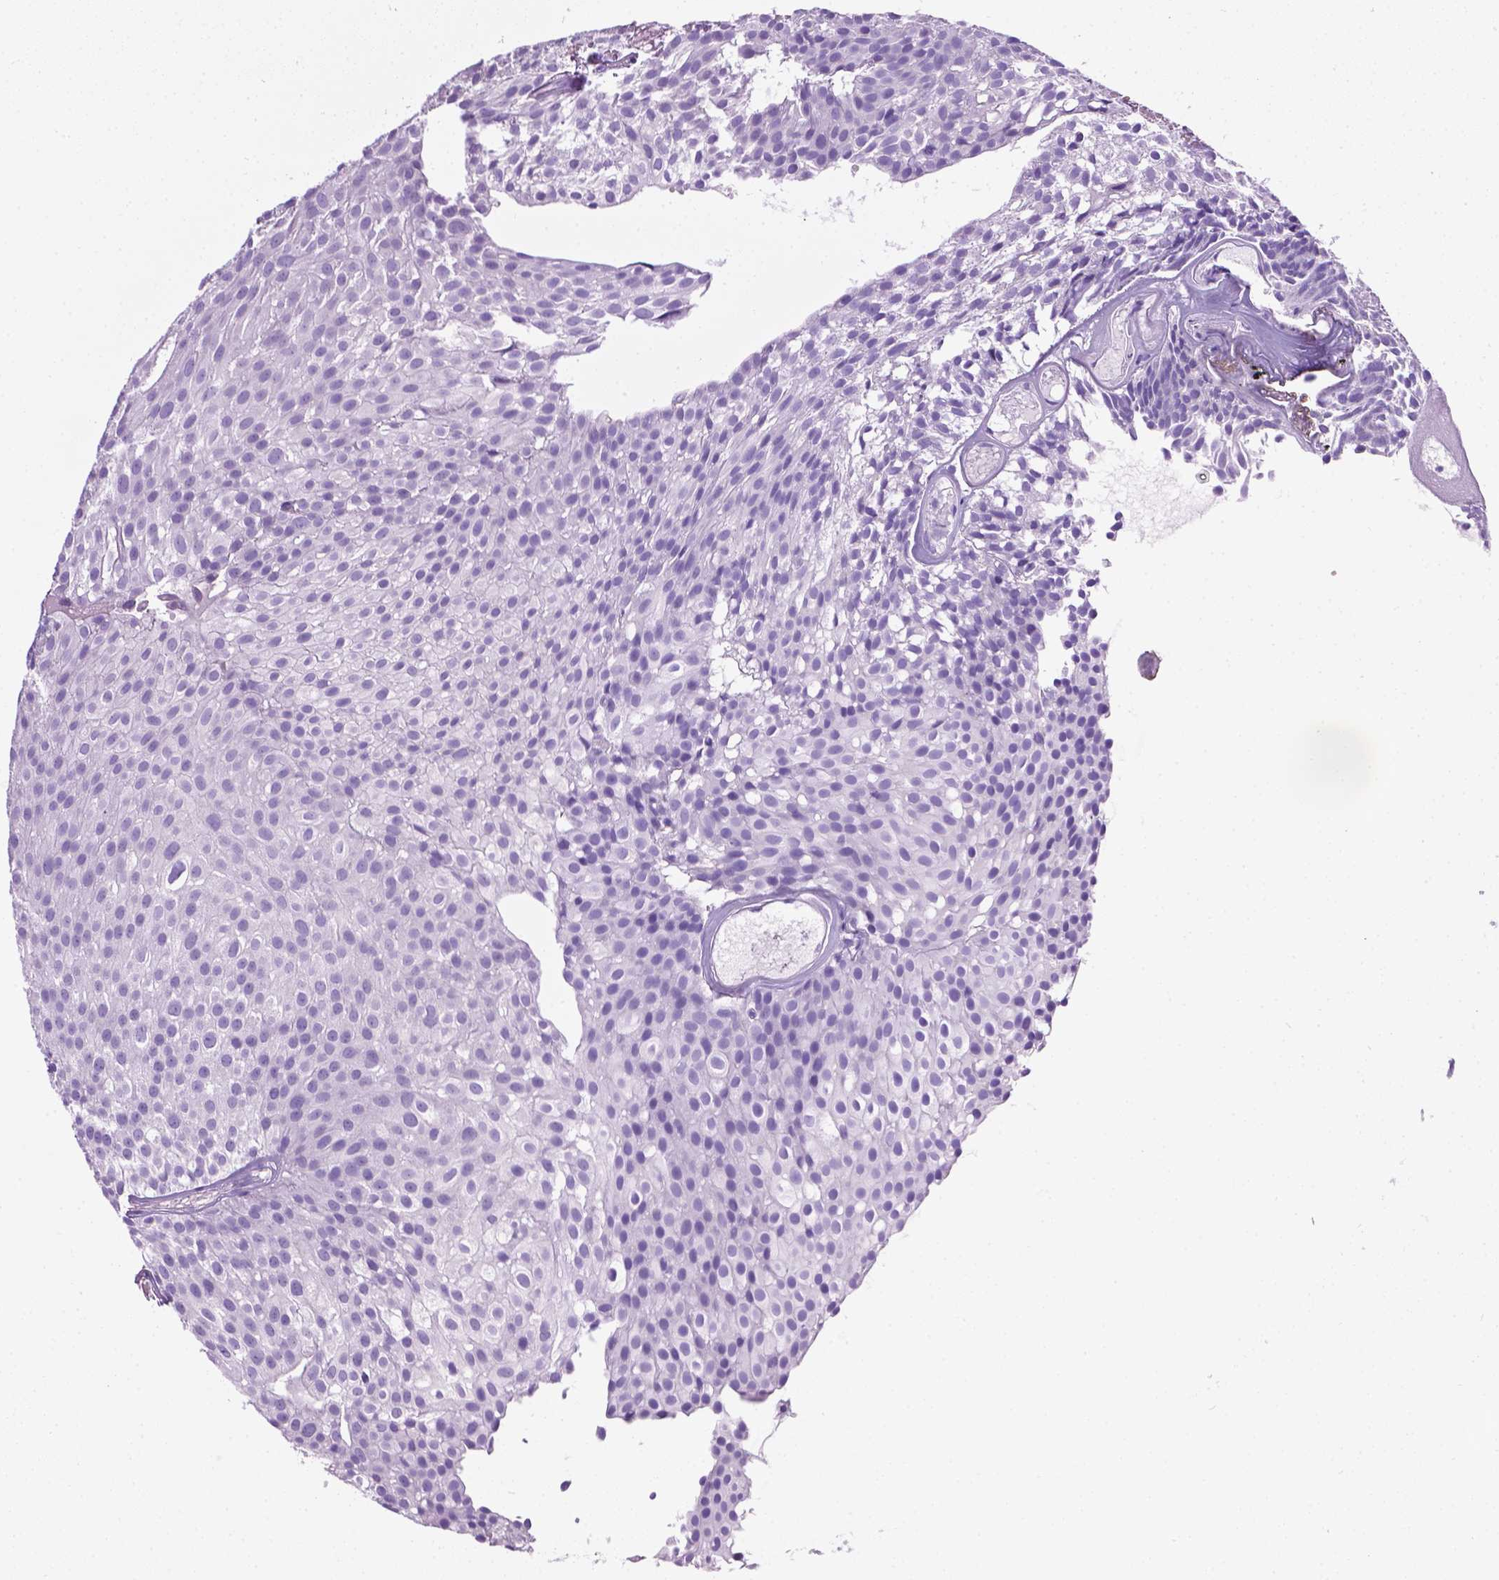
{"staining": {"intensity": "negative", "quantity": "none", "location": "none"}, "tissue": "urothelial cancer", "cell_type": "Tumor cells", "image_type": "cancer", "snomed": [{"axis": "morphology", "description": "Urothelial carcinoma, Low grade"}, {"axis": "topography", "description": "Urinary bladder"}], "caption": "This is a micrograph of immunohistochemistry (IHC) staining of low-grade urothelial carcinoma, which shows no positivity in tumor cells.", "gene": "LELP1", "patient": {"sex": "male", "age": 63}}